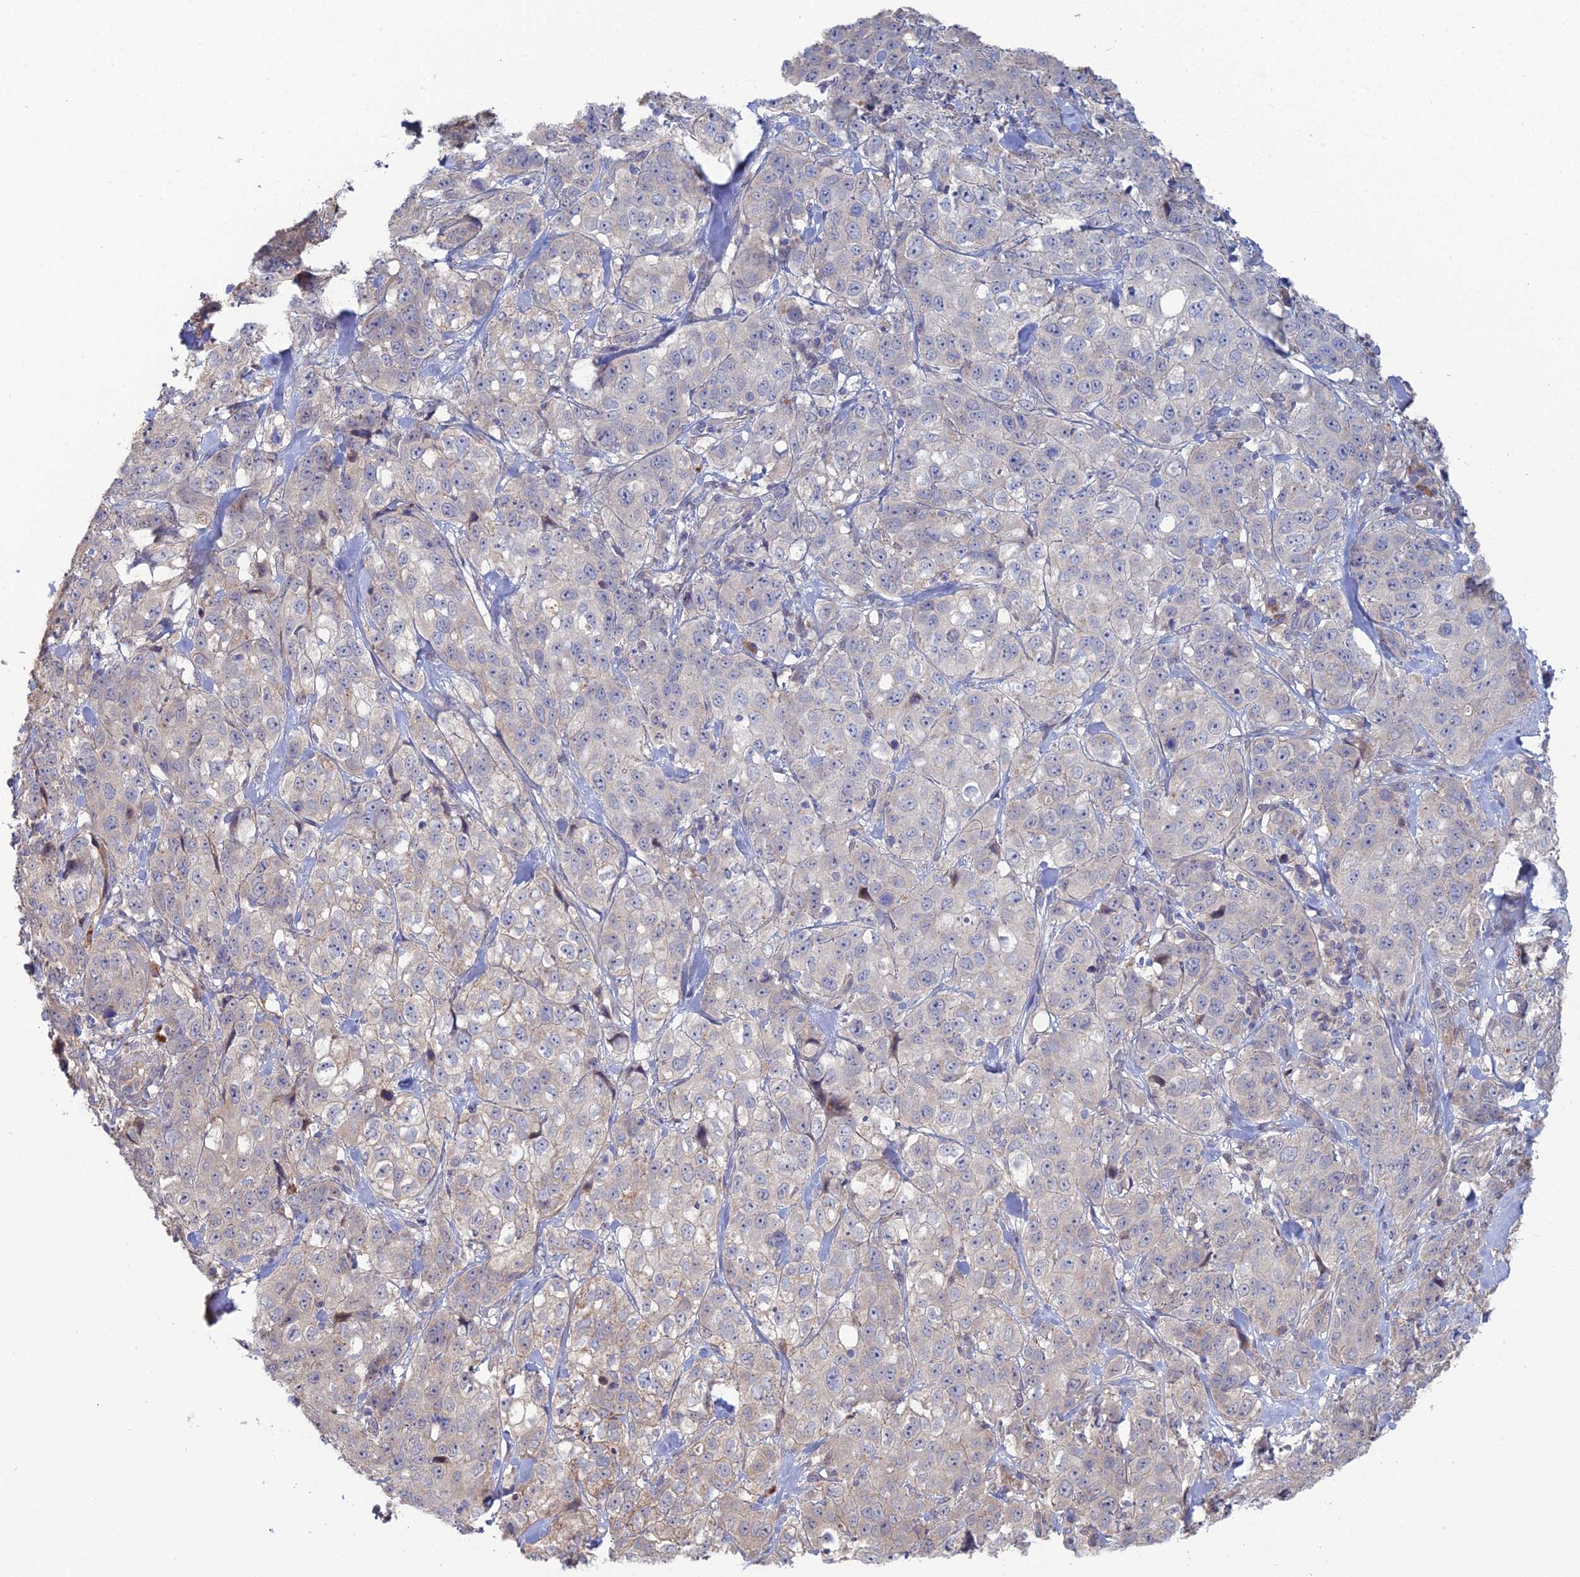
{"staining": {"intensity": "weak", "quantity": "<25%", "location": "cytoplasmic/membranous"}, "tissue": "stomach cancer", "cell_type": "Tumor cells", "image_type": "cancer", "snomed": [{"axis": "morphology", "description": "Adenocarcinoma, NOS"}, {"axis": "topography", "description": "Stomach"}], "caption": "Tumor cells are negative for protein expression in human stomach cancer (adenocarcinoma). (Stains: DAB (3,3'-diaminobenzidine) immunohistochemistry (IHC) with hematoxylin counter stain, Microscopy: brightfield microscopy at high magnification).", "gene": "ARL16", "patient": {"sex": "male", "age": 48}}